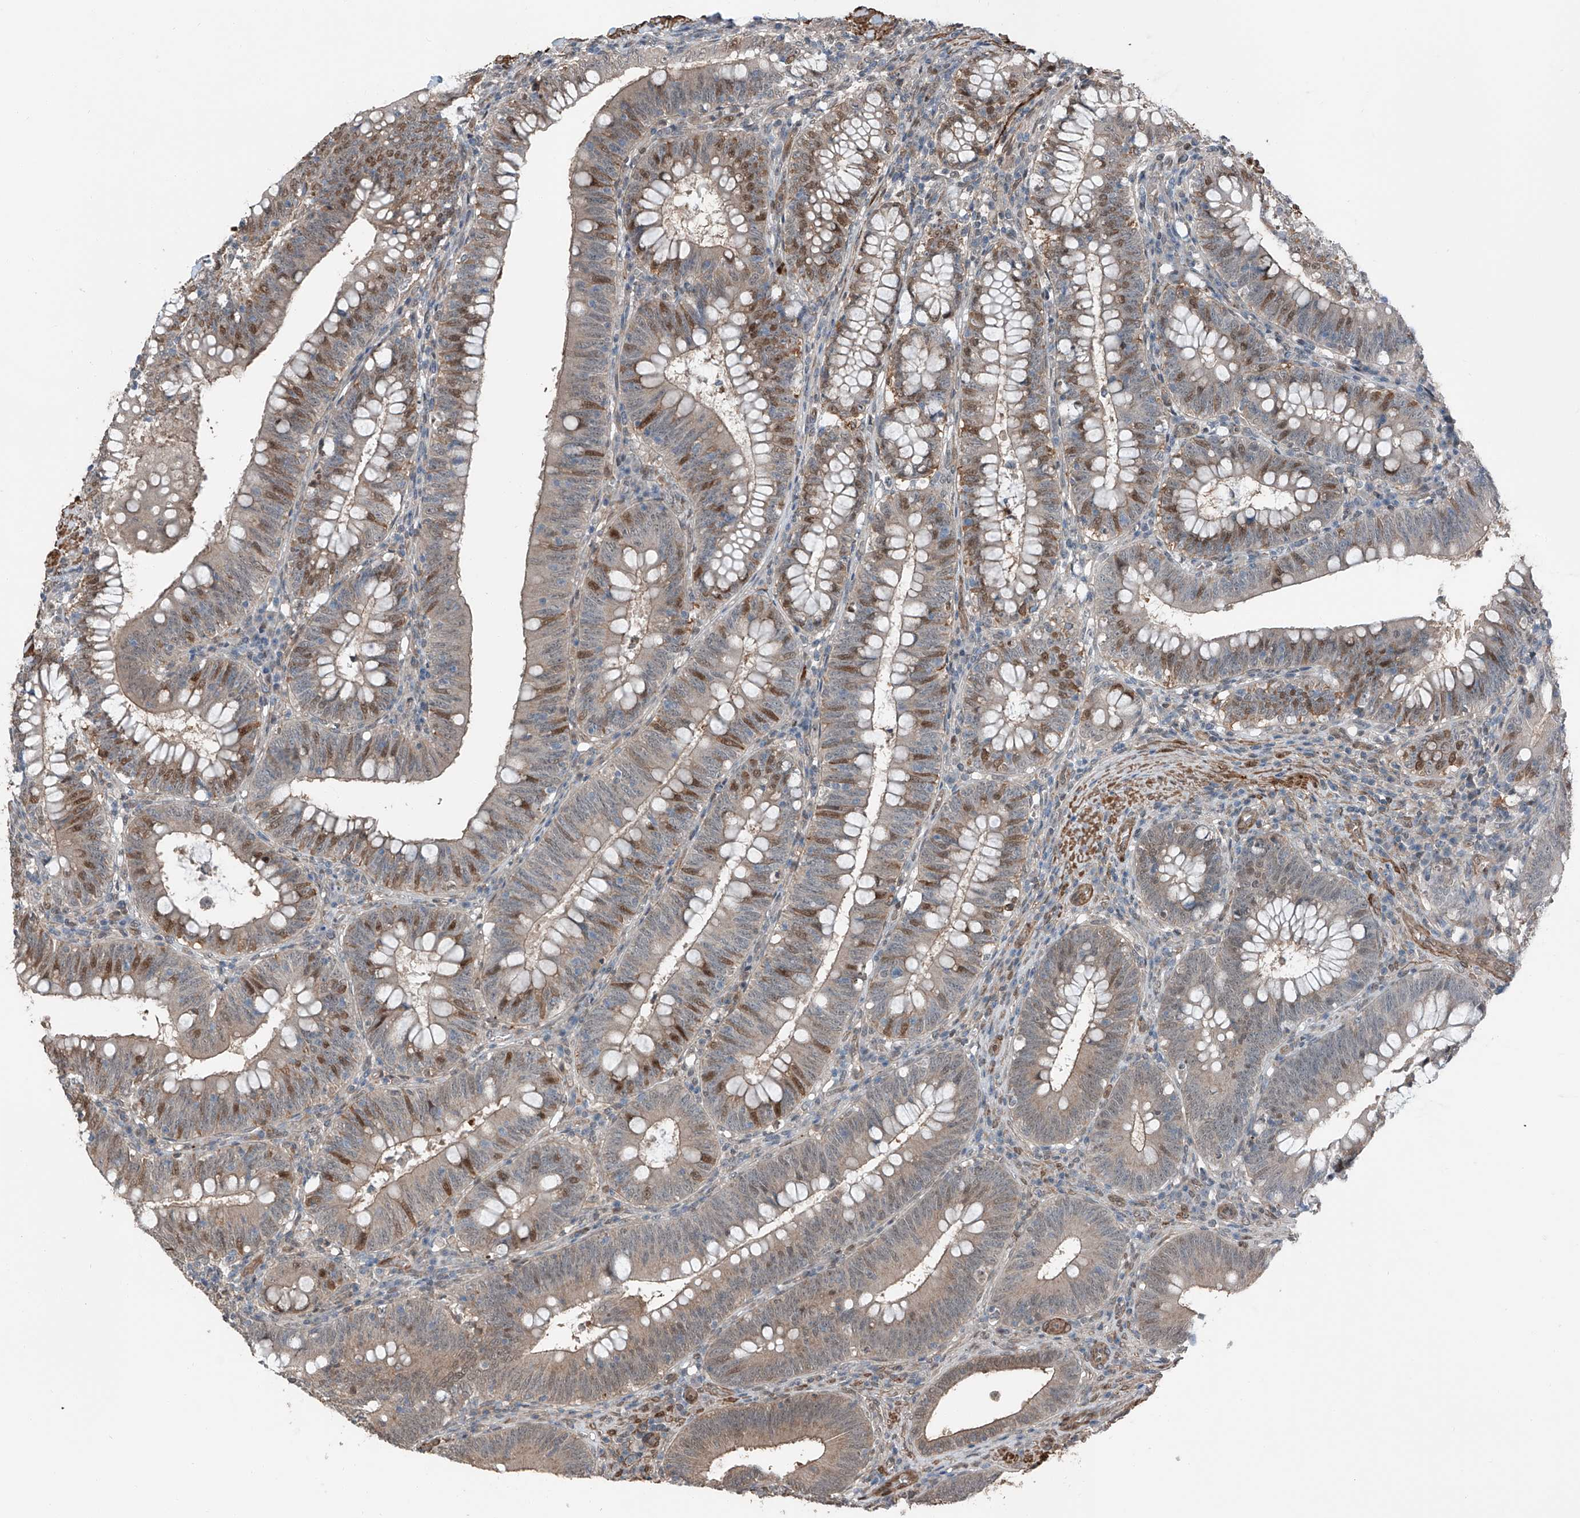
{"staining": {"intensity": "moderate", "quantity": "25%-75%", "location": "cytoplasmic/membranous,nuclear"}, "tissue": "colorectal cancer", "cell_type": "Tumor cells", "image_type": "cancer", "snomed": [{"axis": "morphology", "description": "Normal tissue, NOS"}, {"axis": "topography", "description": "Colon"}], "caption": "This photomicrograph shows IHC staining of colorectal cancer, with medium moderate cytoplasmic/membranous and nuclear expression in approximately 25%-75% of tumor cells.", "gene": "HSPA6", "patient": {"sex": "female", "age": 82}}